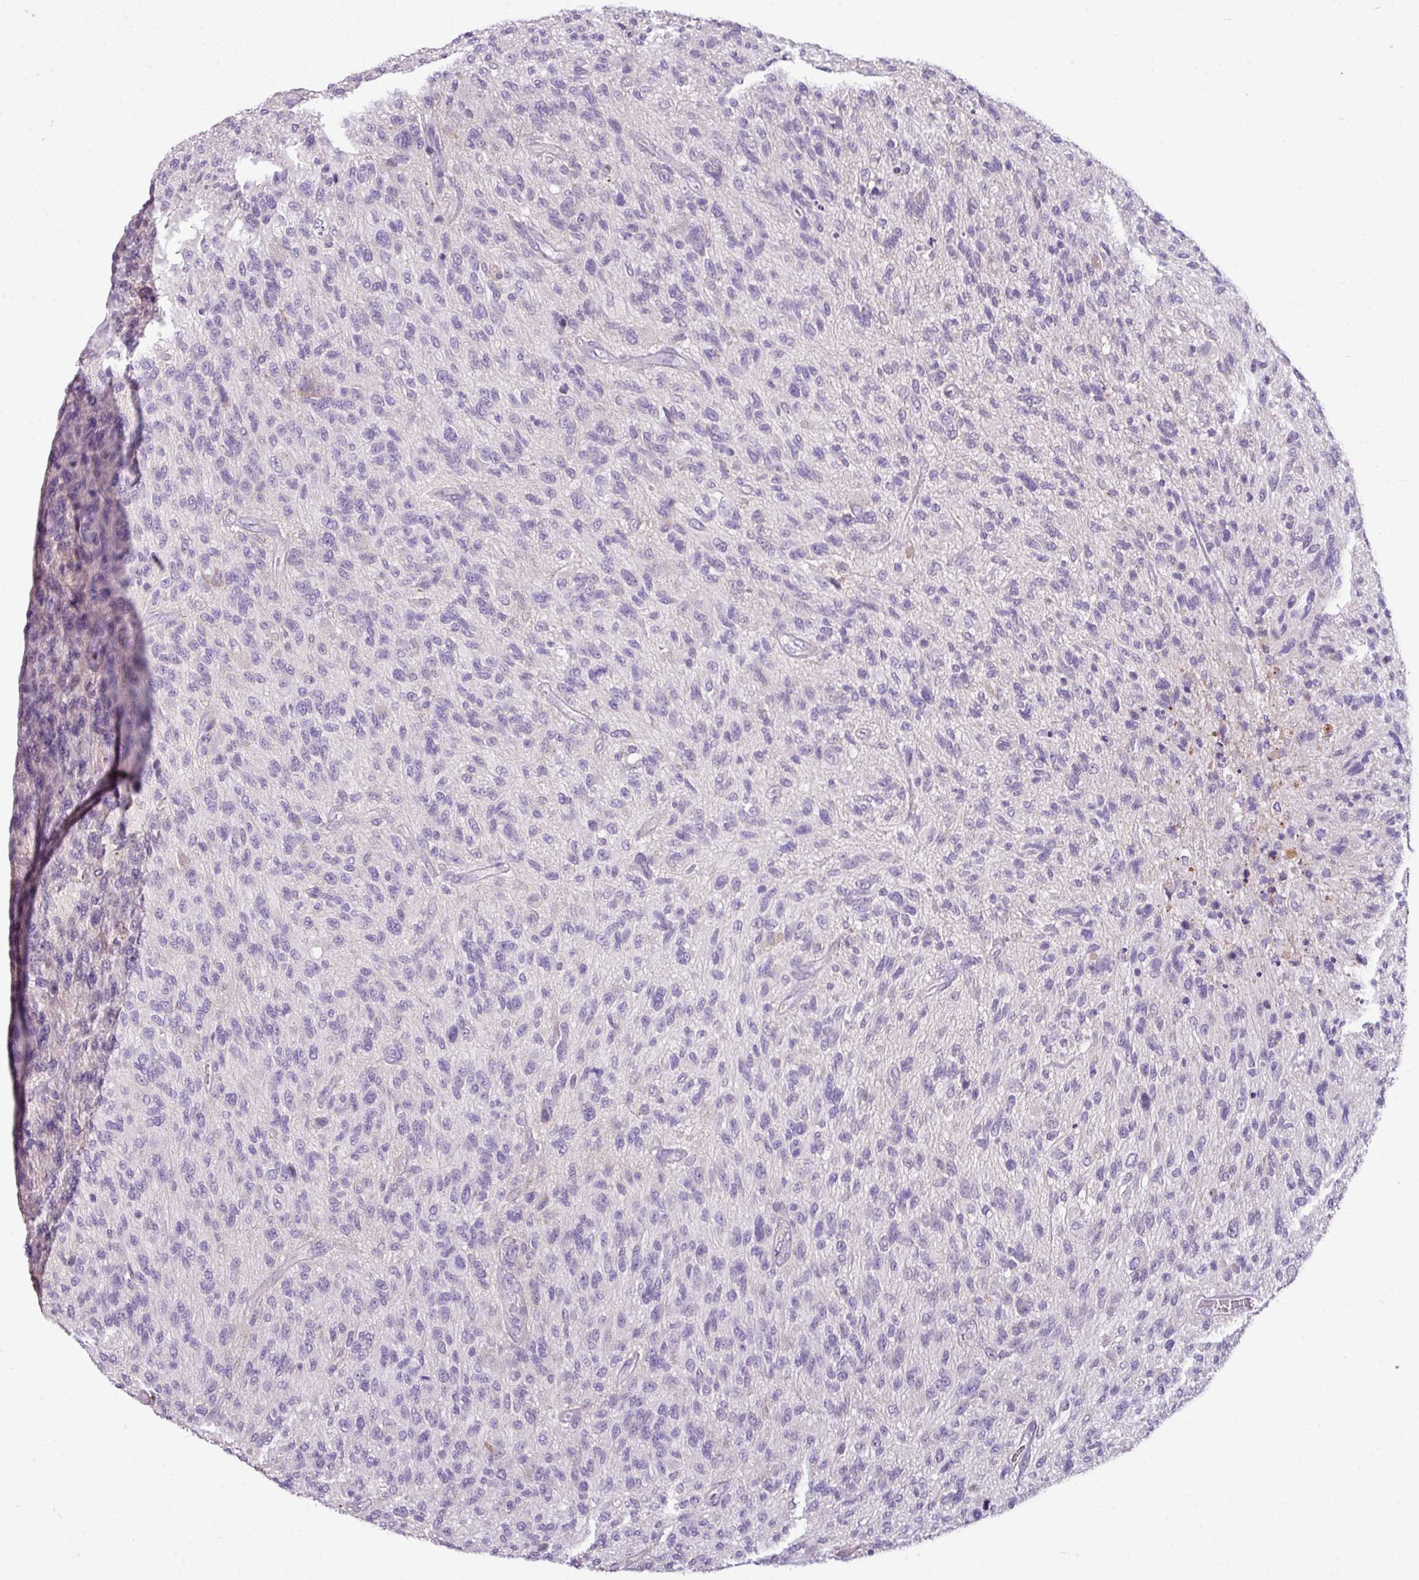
{"staining": {"intensity": "negative", "quantity": "none", "location": "none"}, "tissue": "glioma", "cell_type": "Tumor cells", "image_type": "cancer", "snomed": [{"axis": "morphology", "description": "Glioma, malignant, High grade"}, {"axis": "topography", "description": "Brain"}], "caption": "Micrograph shows no protein positivity in tumor cells of malignant glioma (high-grade) tissue.", "gene": "TMEM178B", "patient": {"sex": "male", "age": 47}}